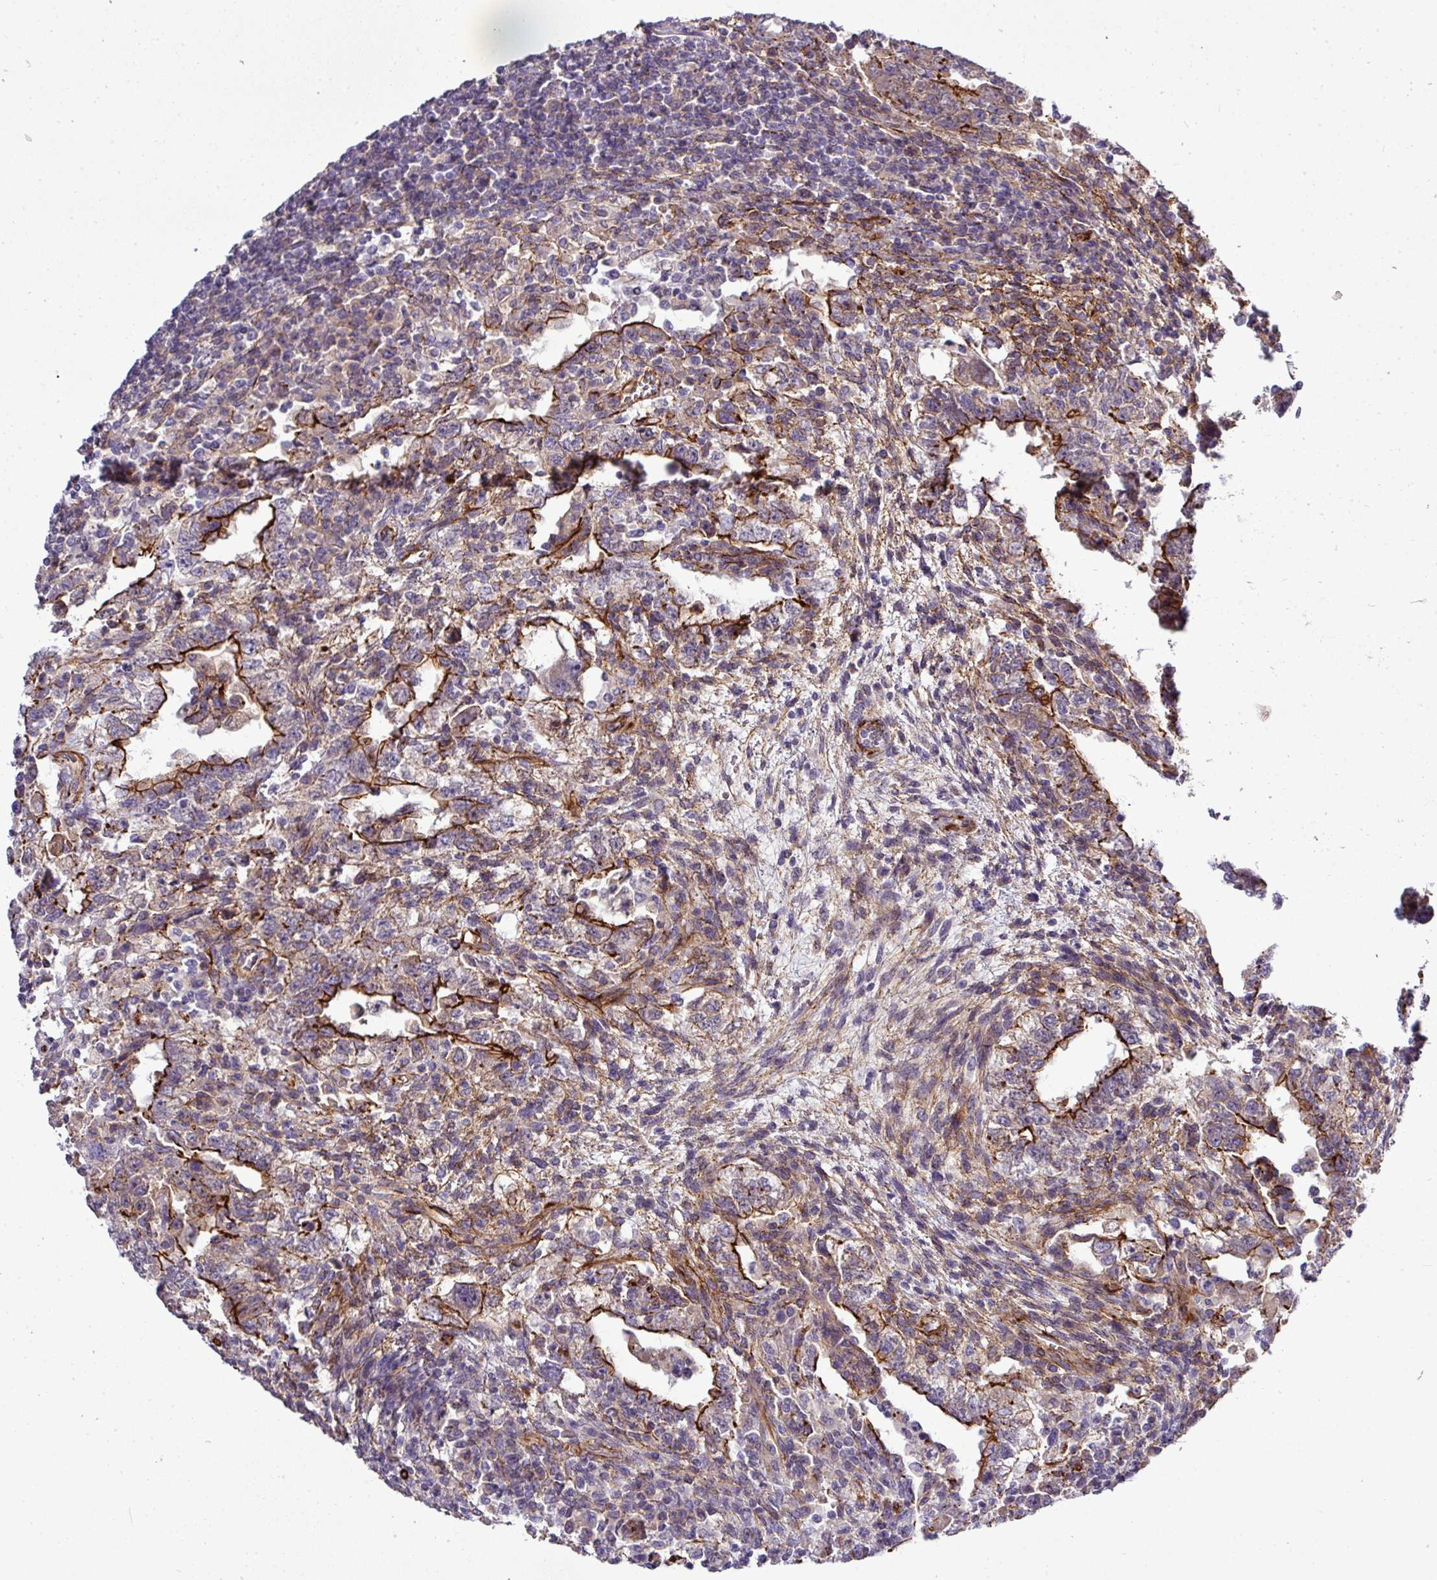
{"staining": {"intensity": "strong", "quantity": ">75%", "location": "cytoplasmic/membranous"}, "tissue": "testis cancer", "cell_type": "Tumor cells", "image_type": "cancer", "snomed": [{"axis": "morphology", "description": "Carcinoma, Embryonal, NOS"}, {"axis": "topography", "description": "Testis"}], "caption": "Strong cytoplasmic/membranous protein expression is appreciated in approximately >75% of tumor cells in embryonal carcinoma (testis).", "gene": "PARD6A", "patient": {"sex": "male", "age": 26}}